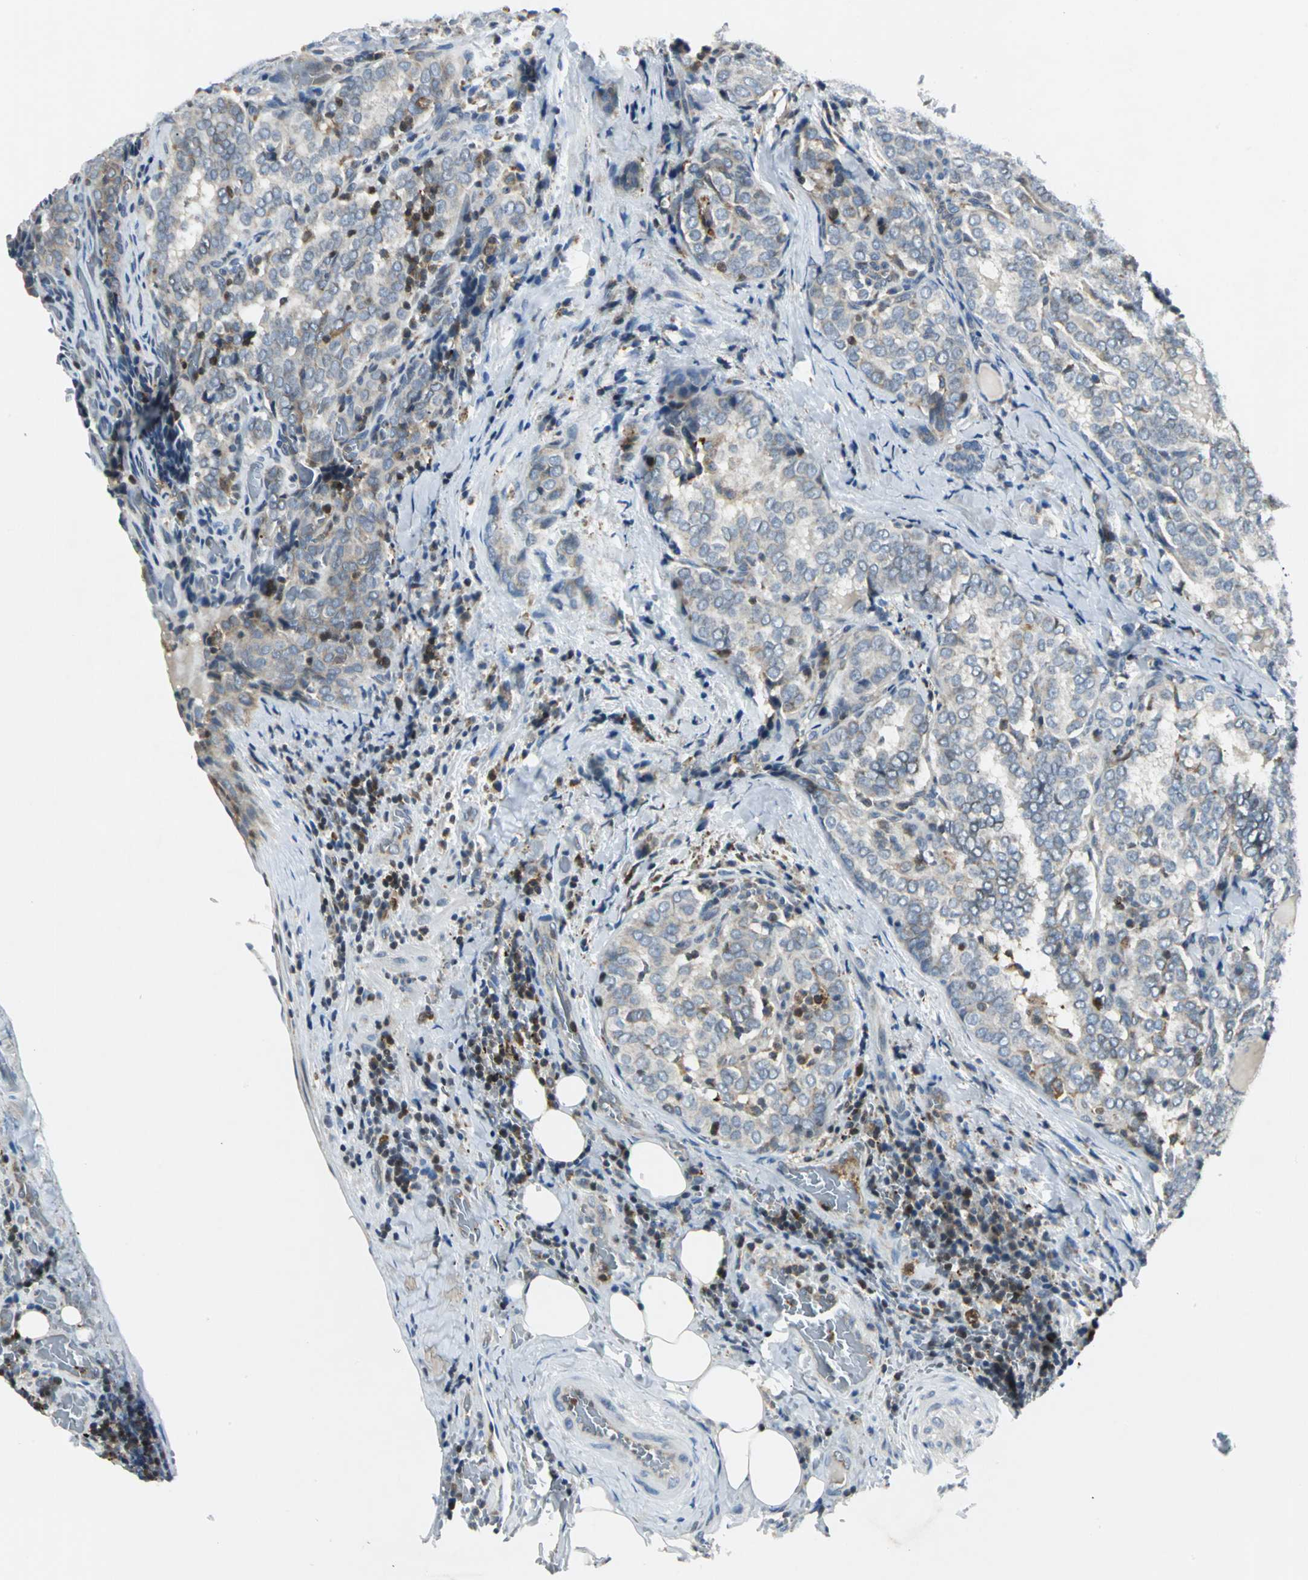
{"staining": {"intensity": "moderate", "quantity": "25%-75%", "location": "cytoplasmic/membranous"}, "tissue": "thyroid cancer", "cell_type": "Tumor cells", "image_type": "cancer", "snomed": [{"axis": "morphology", "description": "Papillary adenocarcinoma, NOS"}, {"axis": "topography", "description": "Thyroid gland"}], "caption": "A histopathology image showing moderate cytoplasmic/membranous staining in approximately 25%-75% of tumor cells in thyroid cancer (papillary adenocarcinoma), as visualized by brown immunohistochemical staining.", "gene": "USP40", "patient": {"sex": "female", "age": 30}}